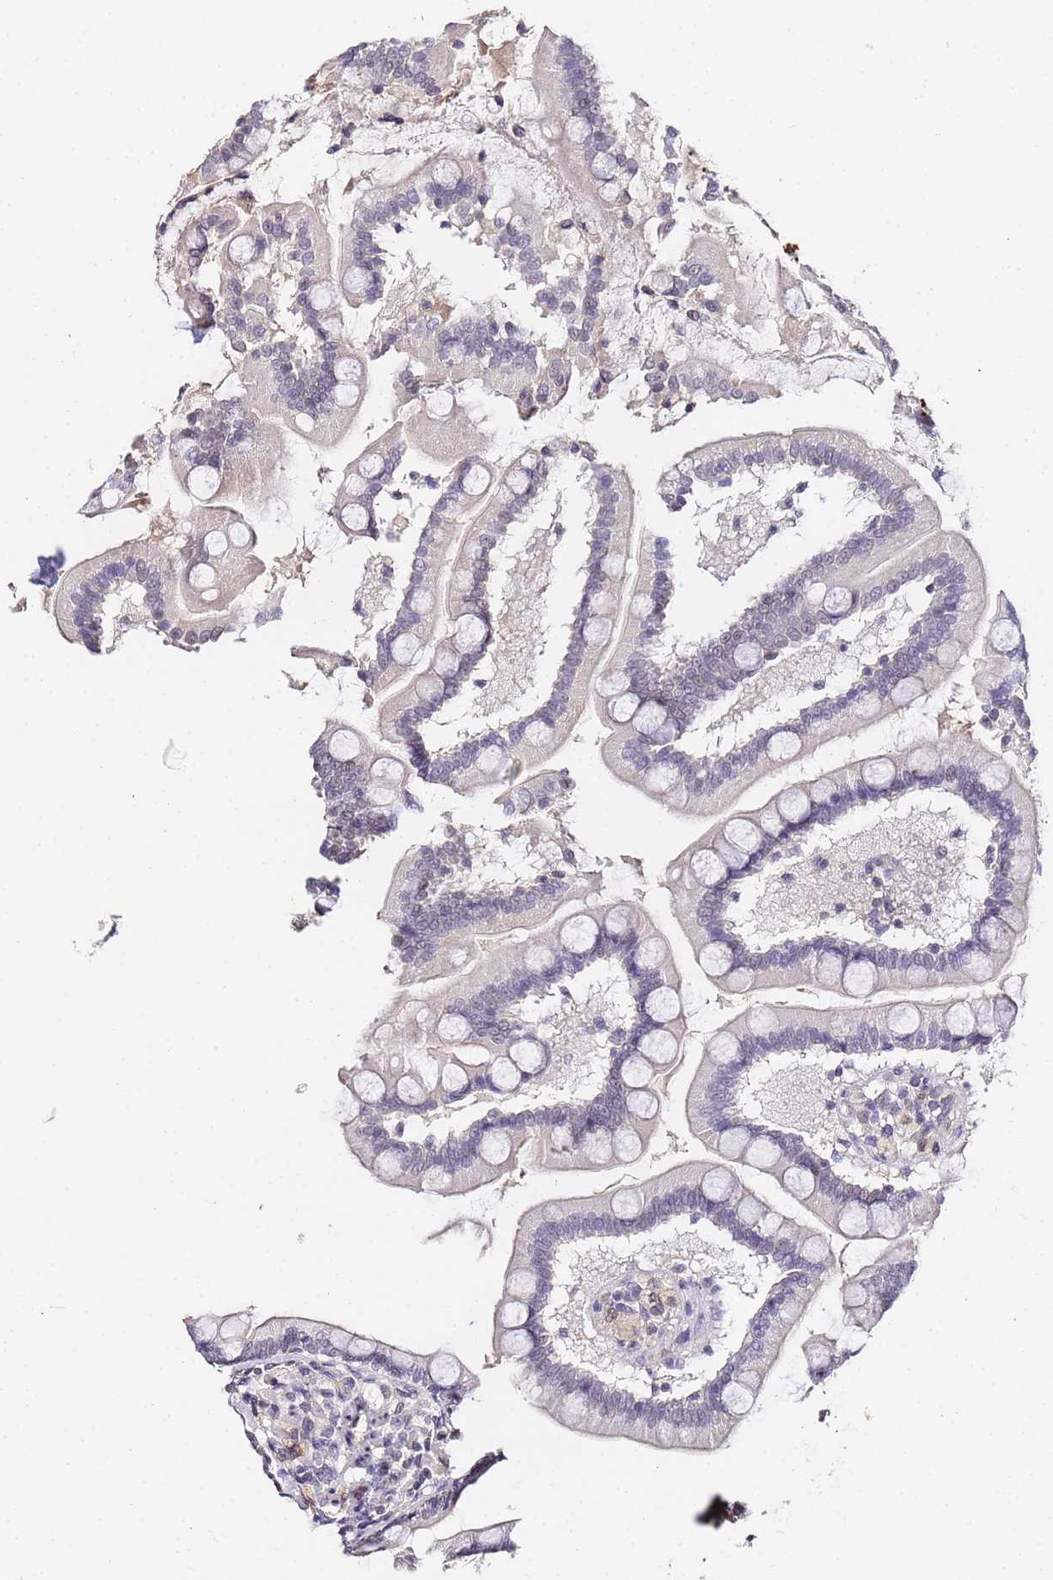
{"staining": {"intensity": "negative", "quantity": "none", "location": "none"}, "tissue": "small intestine", "cell_type": "Glandular cells", "image_type": "normal", "snomed": [{"axis": "morphology", "description": "Normal tissue, NOS"}, {"axis": "topography", "description": "Small intestine"}], "caption": "Immunohistochemistry (IHC) photomicrograph of unremarkable human small intestine stained for a protein (brown), which demonstrates no expression in glandular cells.", "gene": "LSM3", "patient": {"sex": "female", "age": 64}}